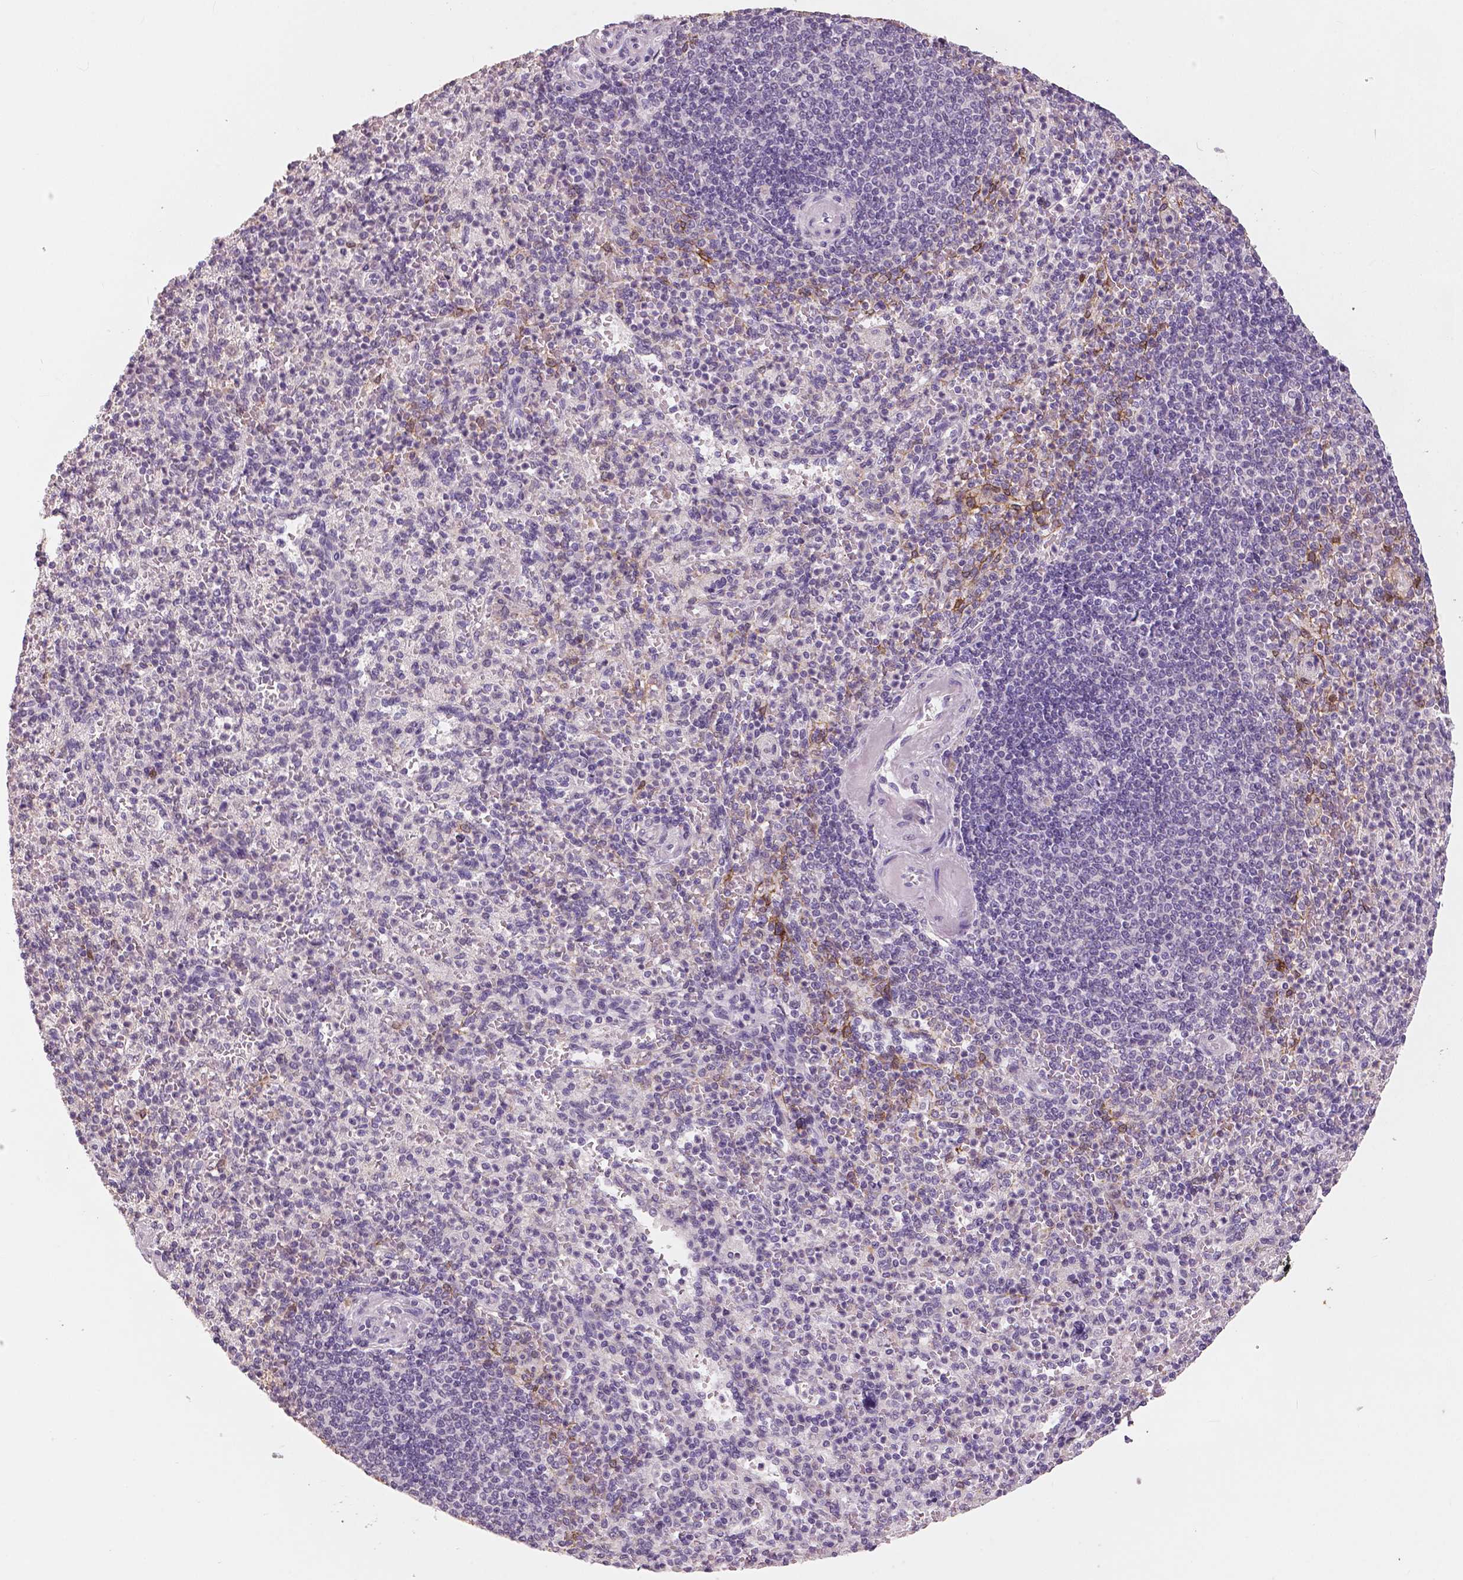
{"staining": {"intensity": "negative", "quantity": "none", "location": "none"}, "tissue": "spleen", "cell_type": "Cells in red pulp", "image_type": "normal", "snomed": [{"axis": "morphology", "description": "Normal tissue, NOS"}, {"axis": "topography", "description": "Spleen"}], "caption": "The IHC photomicrograph has no significant expression in cells in red pulp of spleen.", "gene": "NECAB1", "patient": {"sex": "female", "age": 74}}